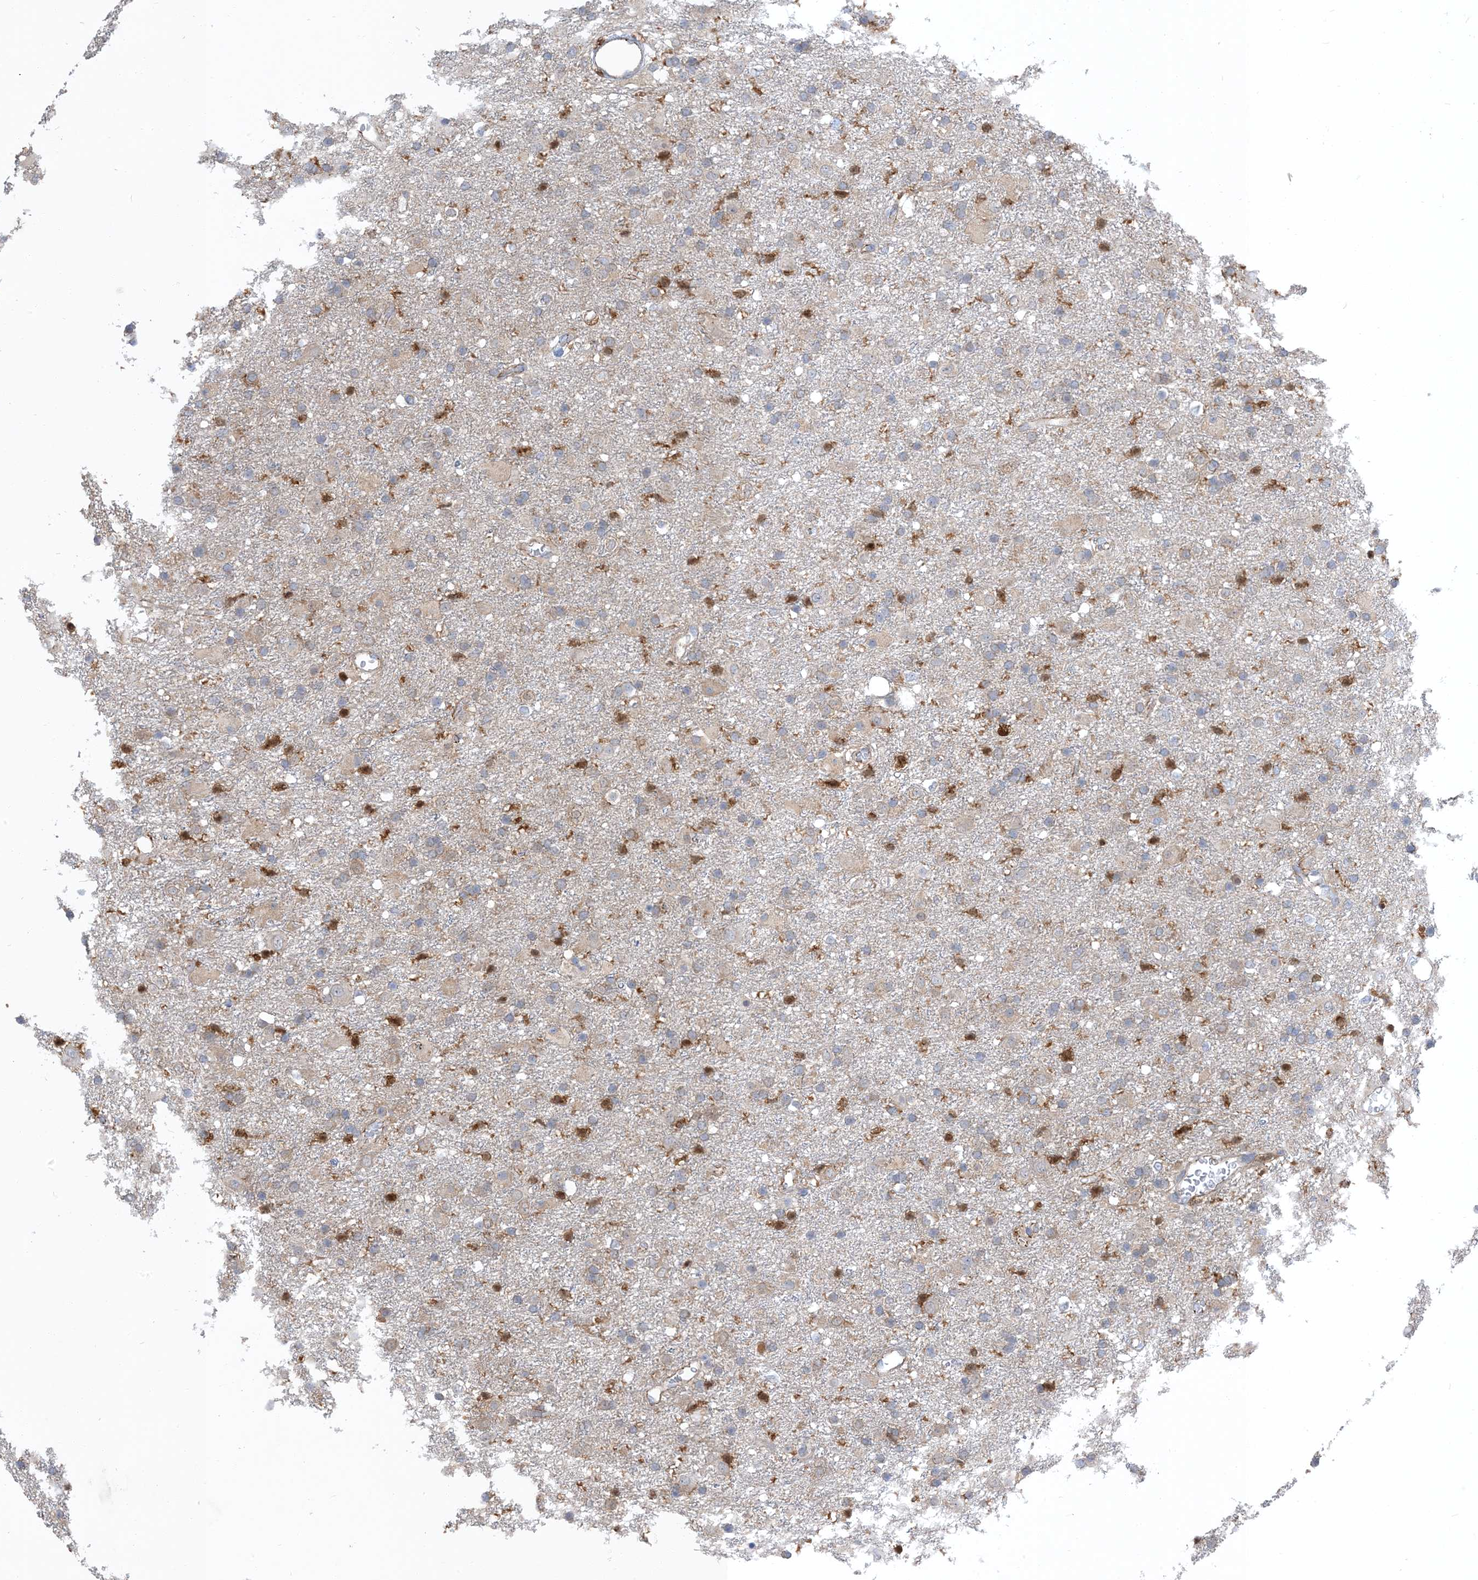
{"staining": {"intensity": "weak", "quantity": "25%-75%", "location": "cytoplasmic/membranous"}, "tissue": "glioma", "cell_type": "Tumor cells", "image_type": "cancer", "snomed": [{"axis": "morphology", "description": "Glioma, malignant, Low grade"}, {"axis": "topography", "description": "Brain"}], "caption": "The micrograph demonstrates a brown stain indicating the presence of a protein in the cytoplasmic/membranous of tumor cells in malignant glioma (low-grade).", "gene": "NAGK", "patient": {"sex": "male", "age": 65}}